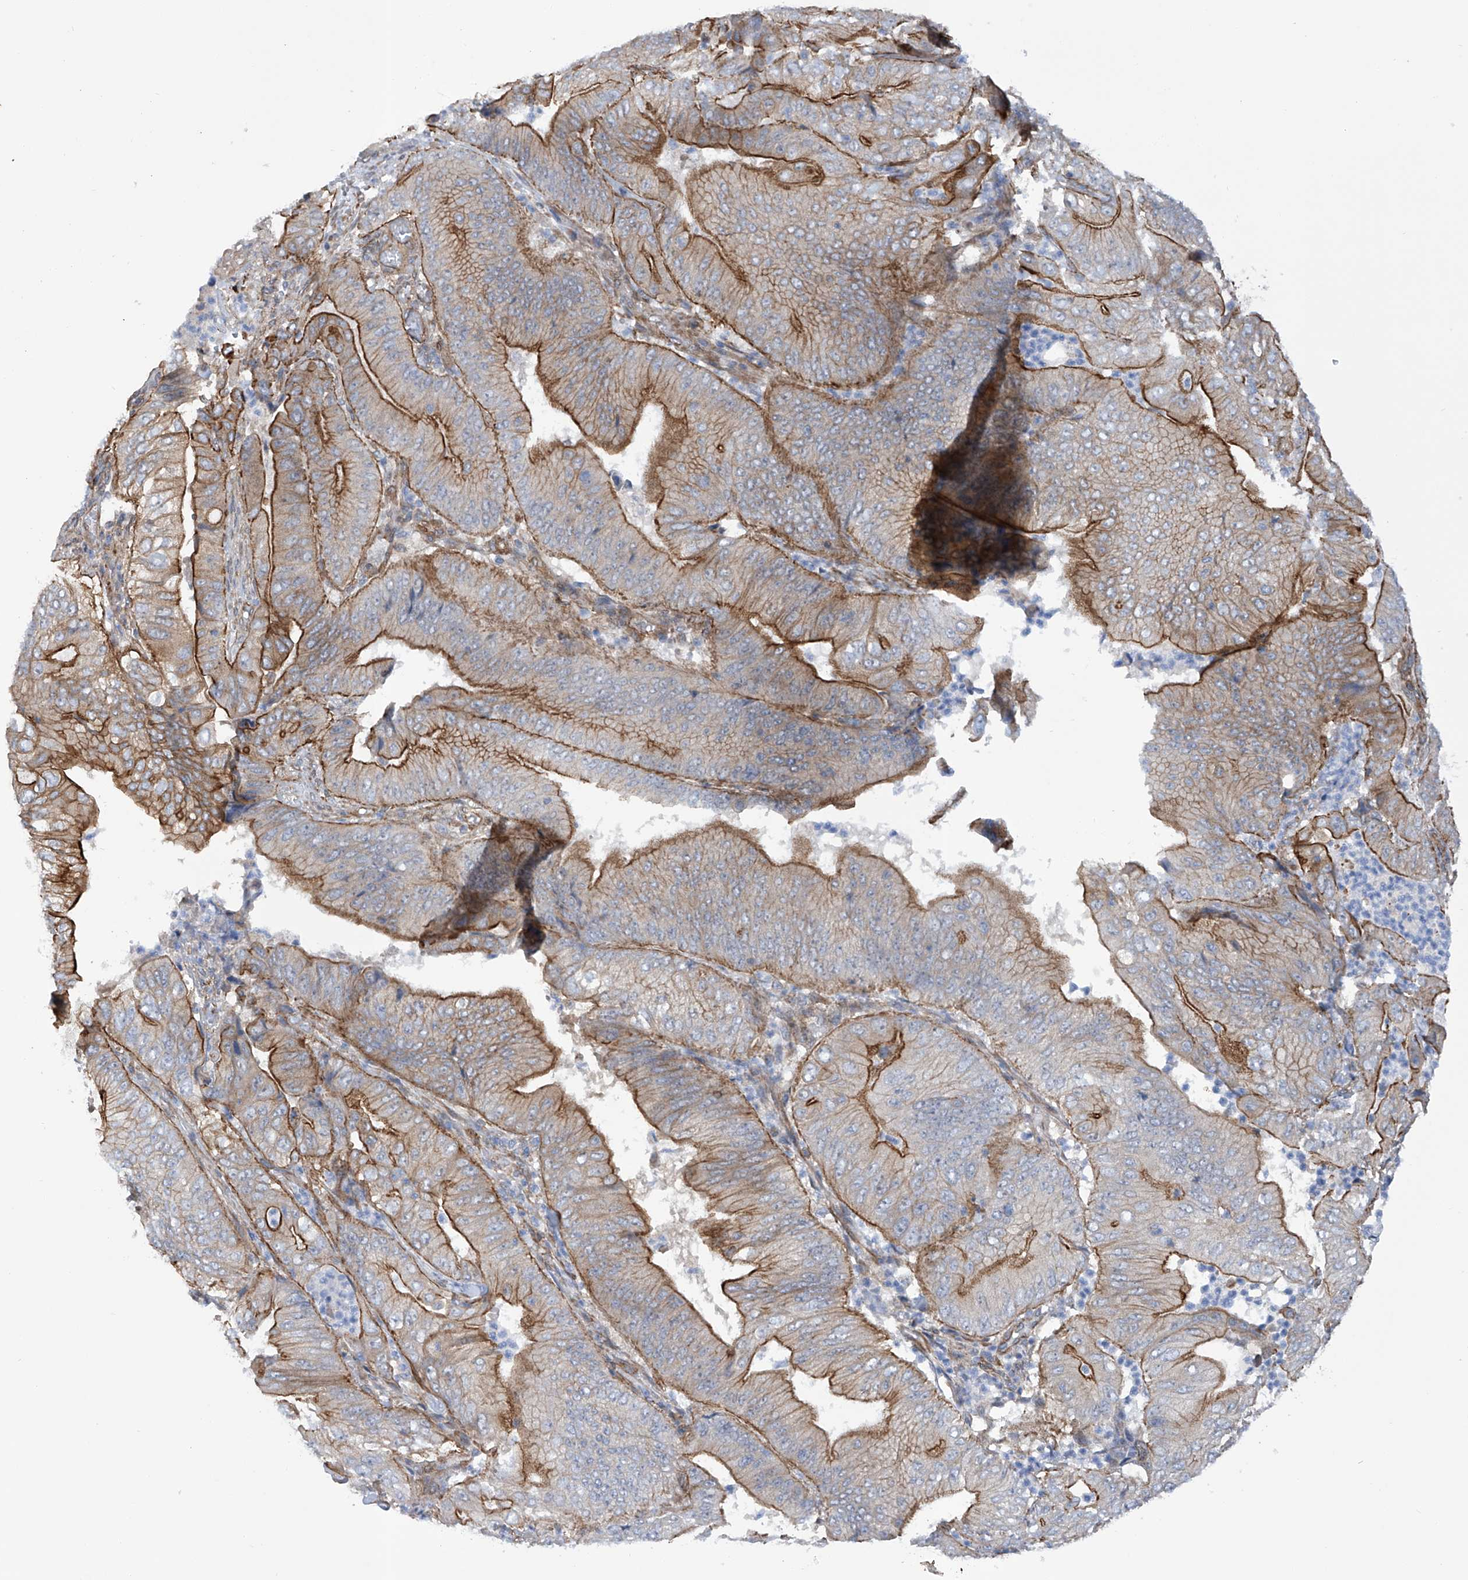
{"staining": {"intensity": "moderate", "quantity": "25%-75%", "location": "cytoplasmic/membranous"}, "tissue": "pancreatic cancer", "cell_type": "Tumor cells", "image_type": "cancer", "snomed": [{"axis": "morphology", "description": "Adenocarcinoma, NOS"}, {"axis": "topography", "description": "Pancreas"}], "caption": "Pancreatic adenocarcinoma tissue shows moderate cytoplasmic/membranous positivity in about 25%-75% of tumor cells, visualized by immunohistochemistry. (DAB (3,3'-diaminobenzidine) = brown stain, brightfield microscopy at high magnification).", "gene": "ZNF490", "patient": {"sex": "female", "age": 77}}